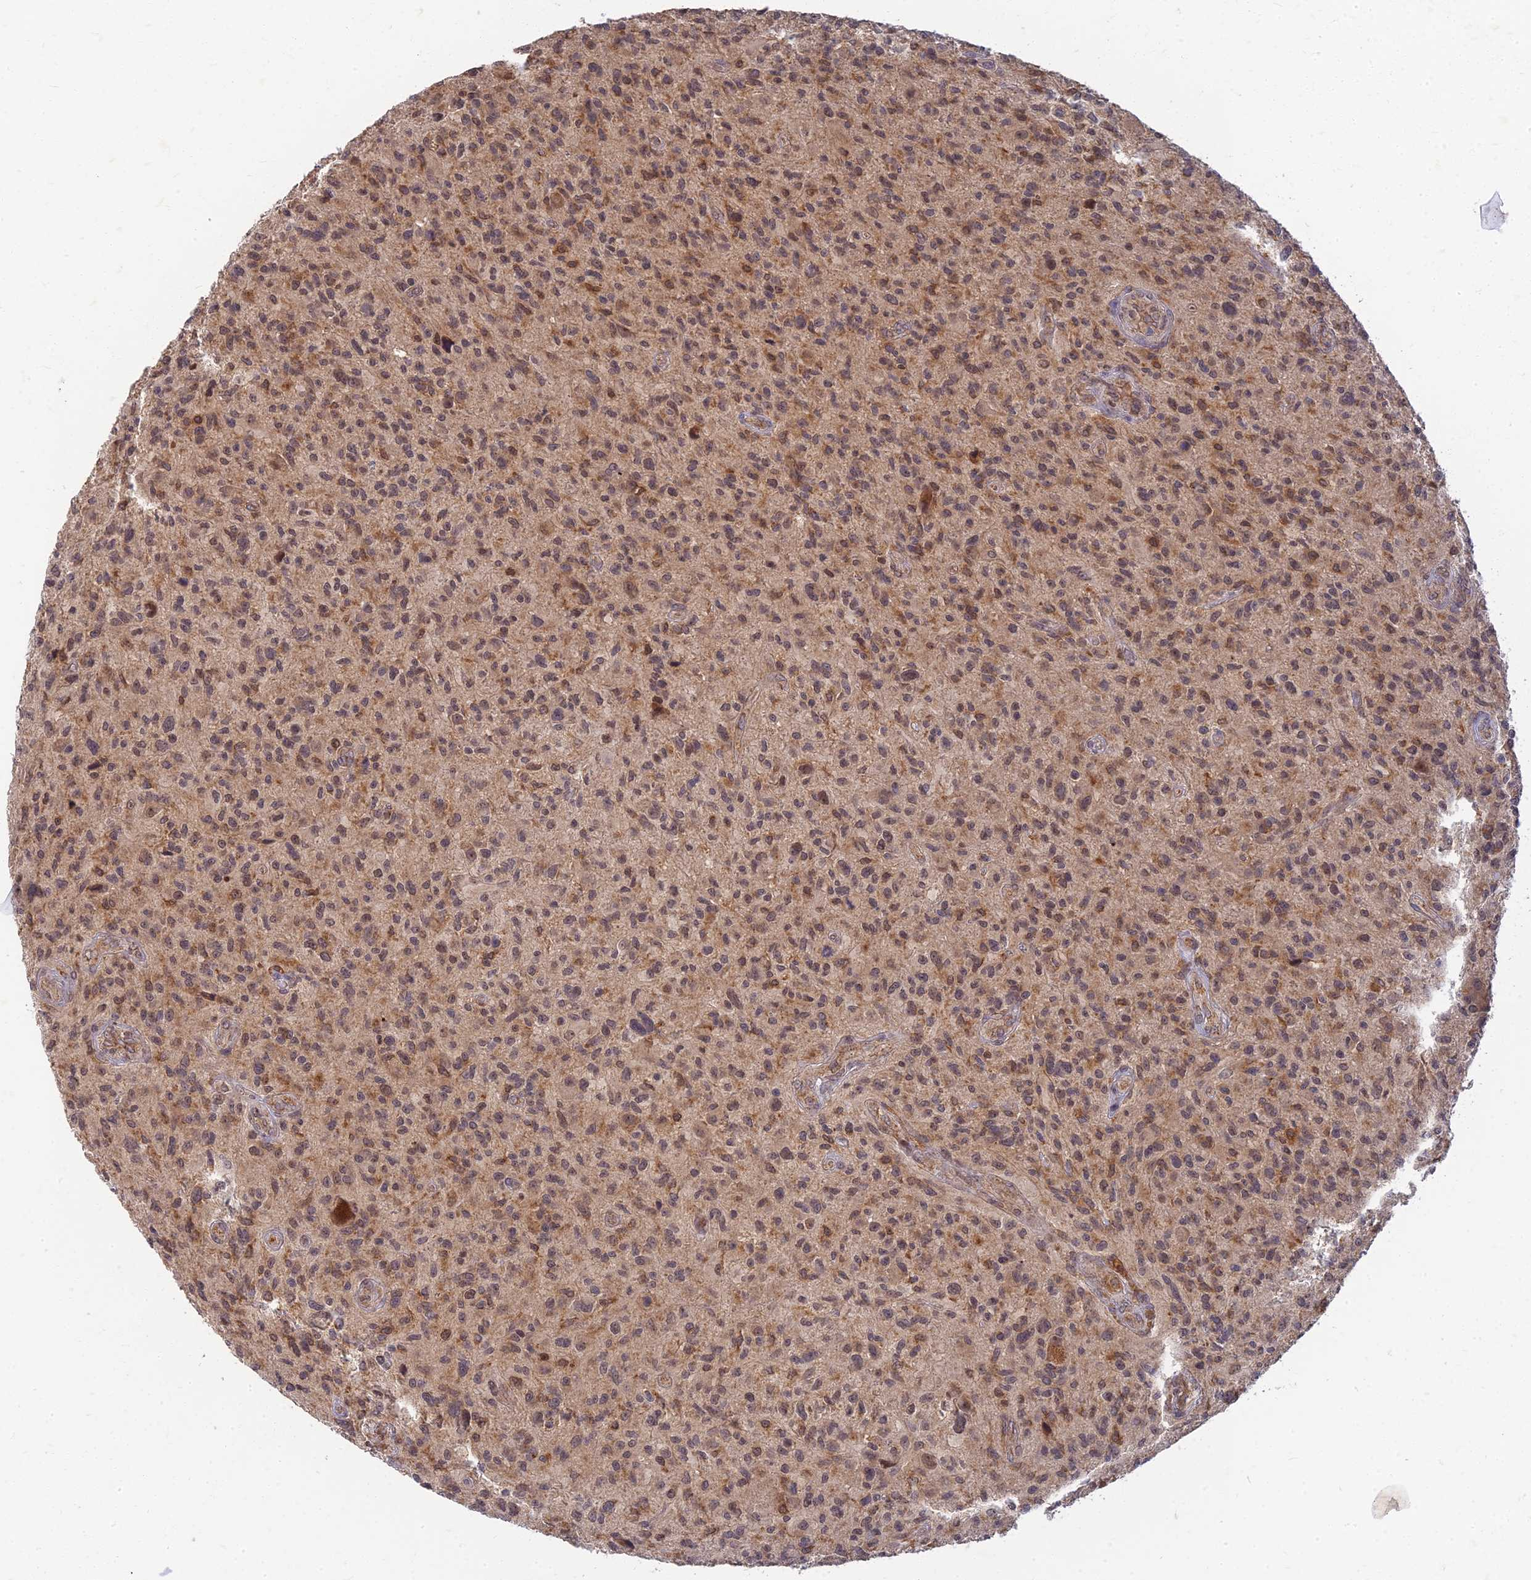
{"staining": {"intensity": "moderate", "quantity": ">75%", "location": "cytoplasmic/membranous"}, "tissue": "glioma", "cell_type": "Tumor cells", "image_type": "cancer", "snomed": [{"axis": "morphology", "description": "Glioma, malignant, High grade"}, {"axis": "topography", "description": "Brain"}], "caption": "High-power microscopy captured an immunohistochemistry image of malignant high-grade glioma, revealing moderate cytoplasmic/membranous positivity in approximately >75% of tumor cells.", "gene": "RGL3", "patient": {"sex": "male", "age": 47}}